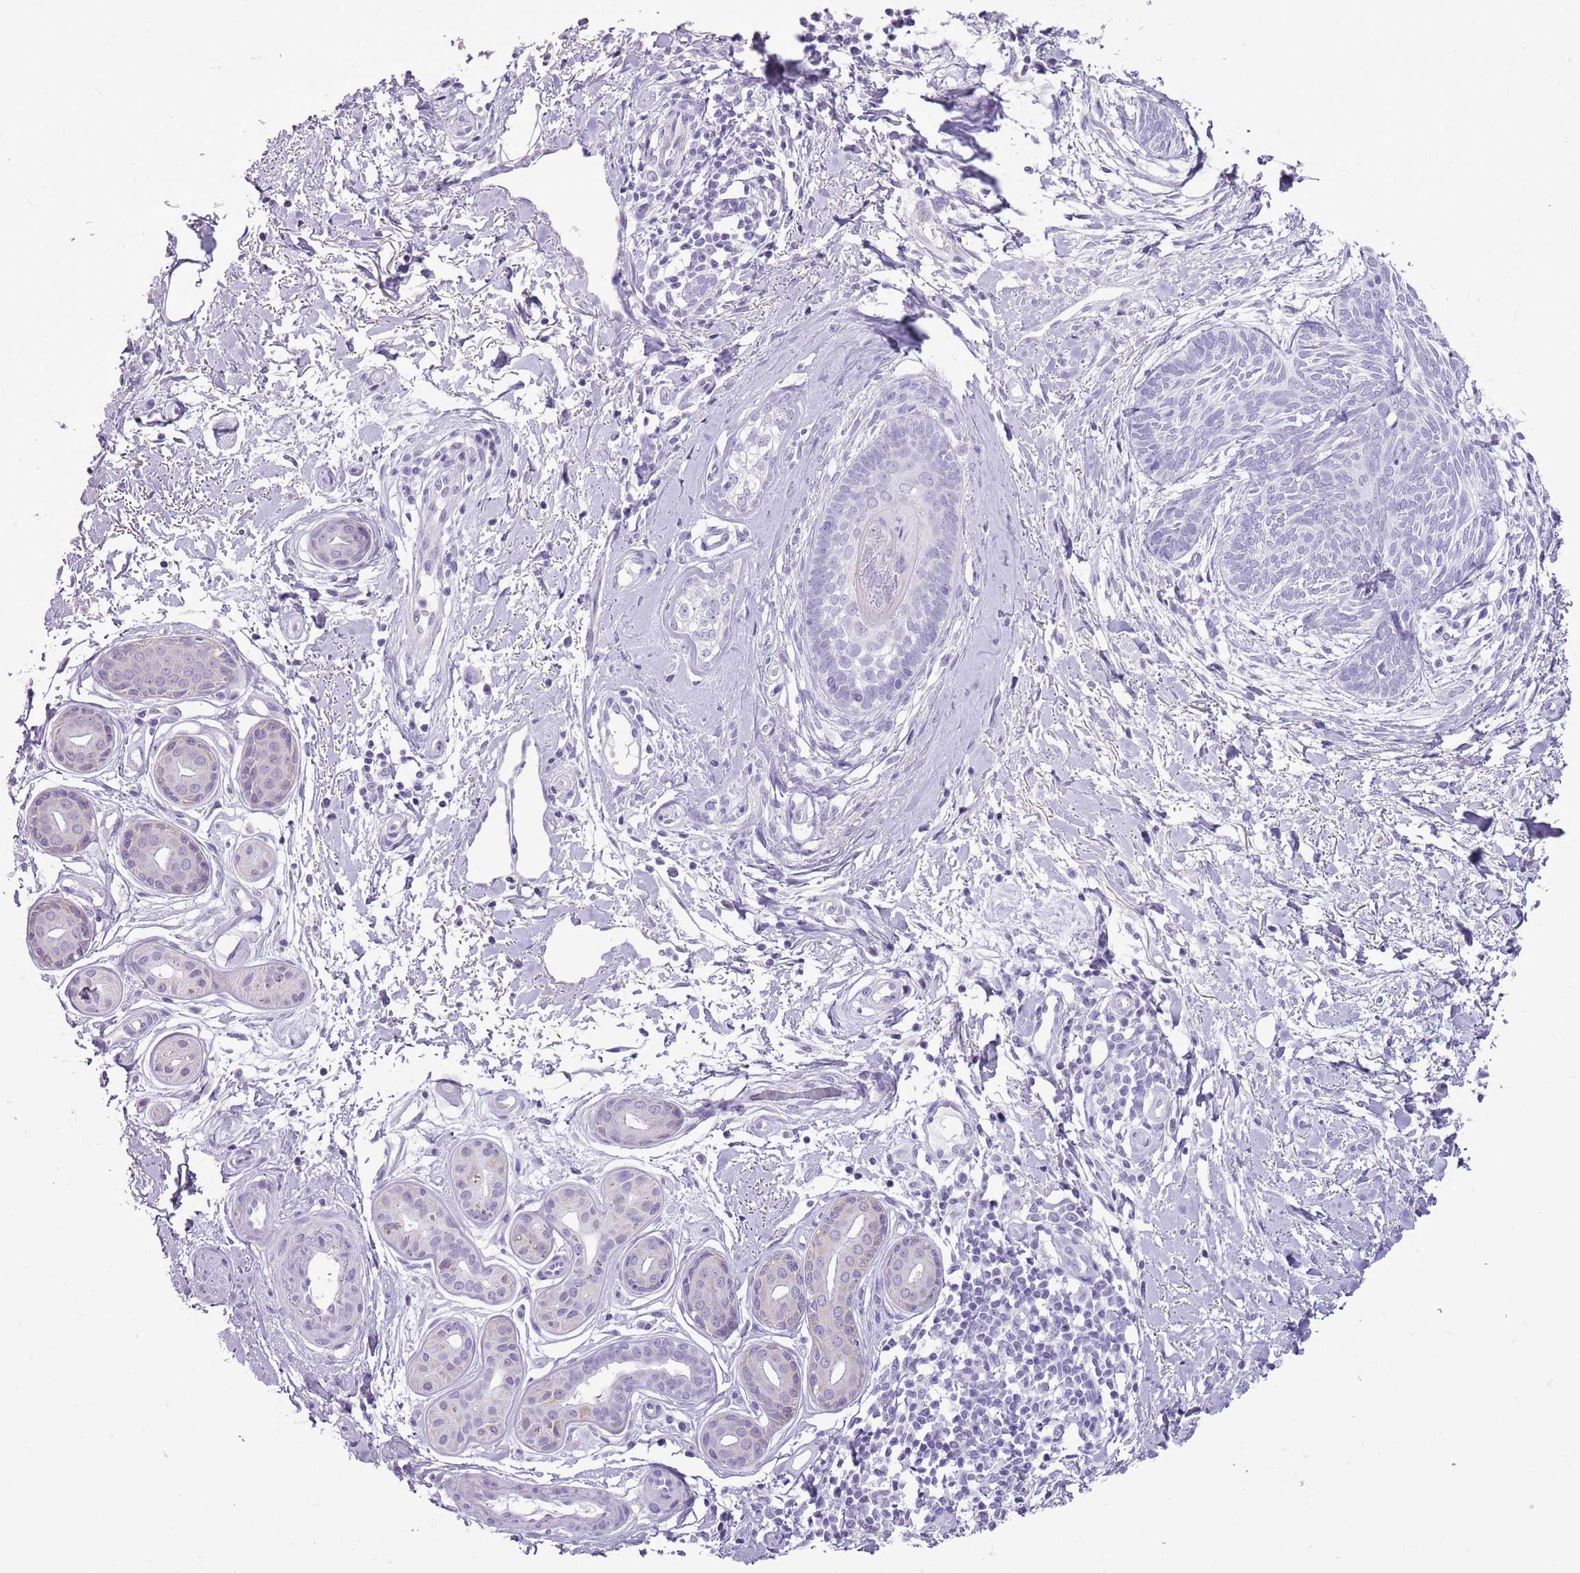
{"staining": {"intensity": "negative", "quantity": "none", "location": "none"}, "tissue": "skin cancer", "cell_type": "Tumor cells", "image_type": "cancer", "snomed": [{"axis": "morphology", "description": "Basal cell carcinoma"}, {"axis": "topography", "description": "Skin"}], "caption": "Immunohistochemistry (IHC) of human skin cancer displays no positivity in tumor cells.", "gene": "RPL3L", "patient": {"sex": "female", "age": 81}}